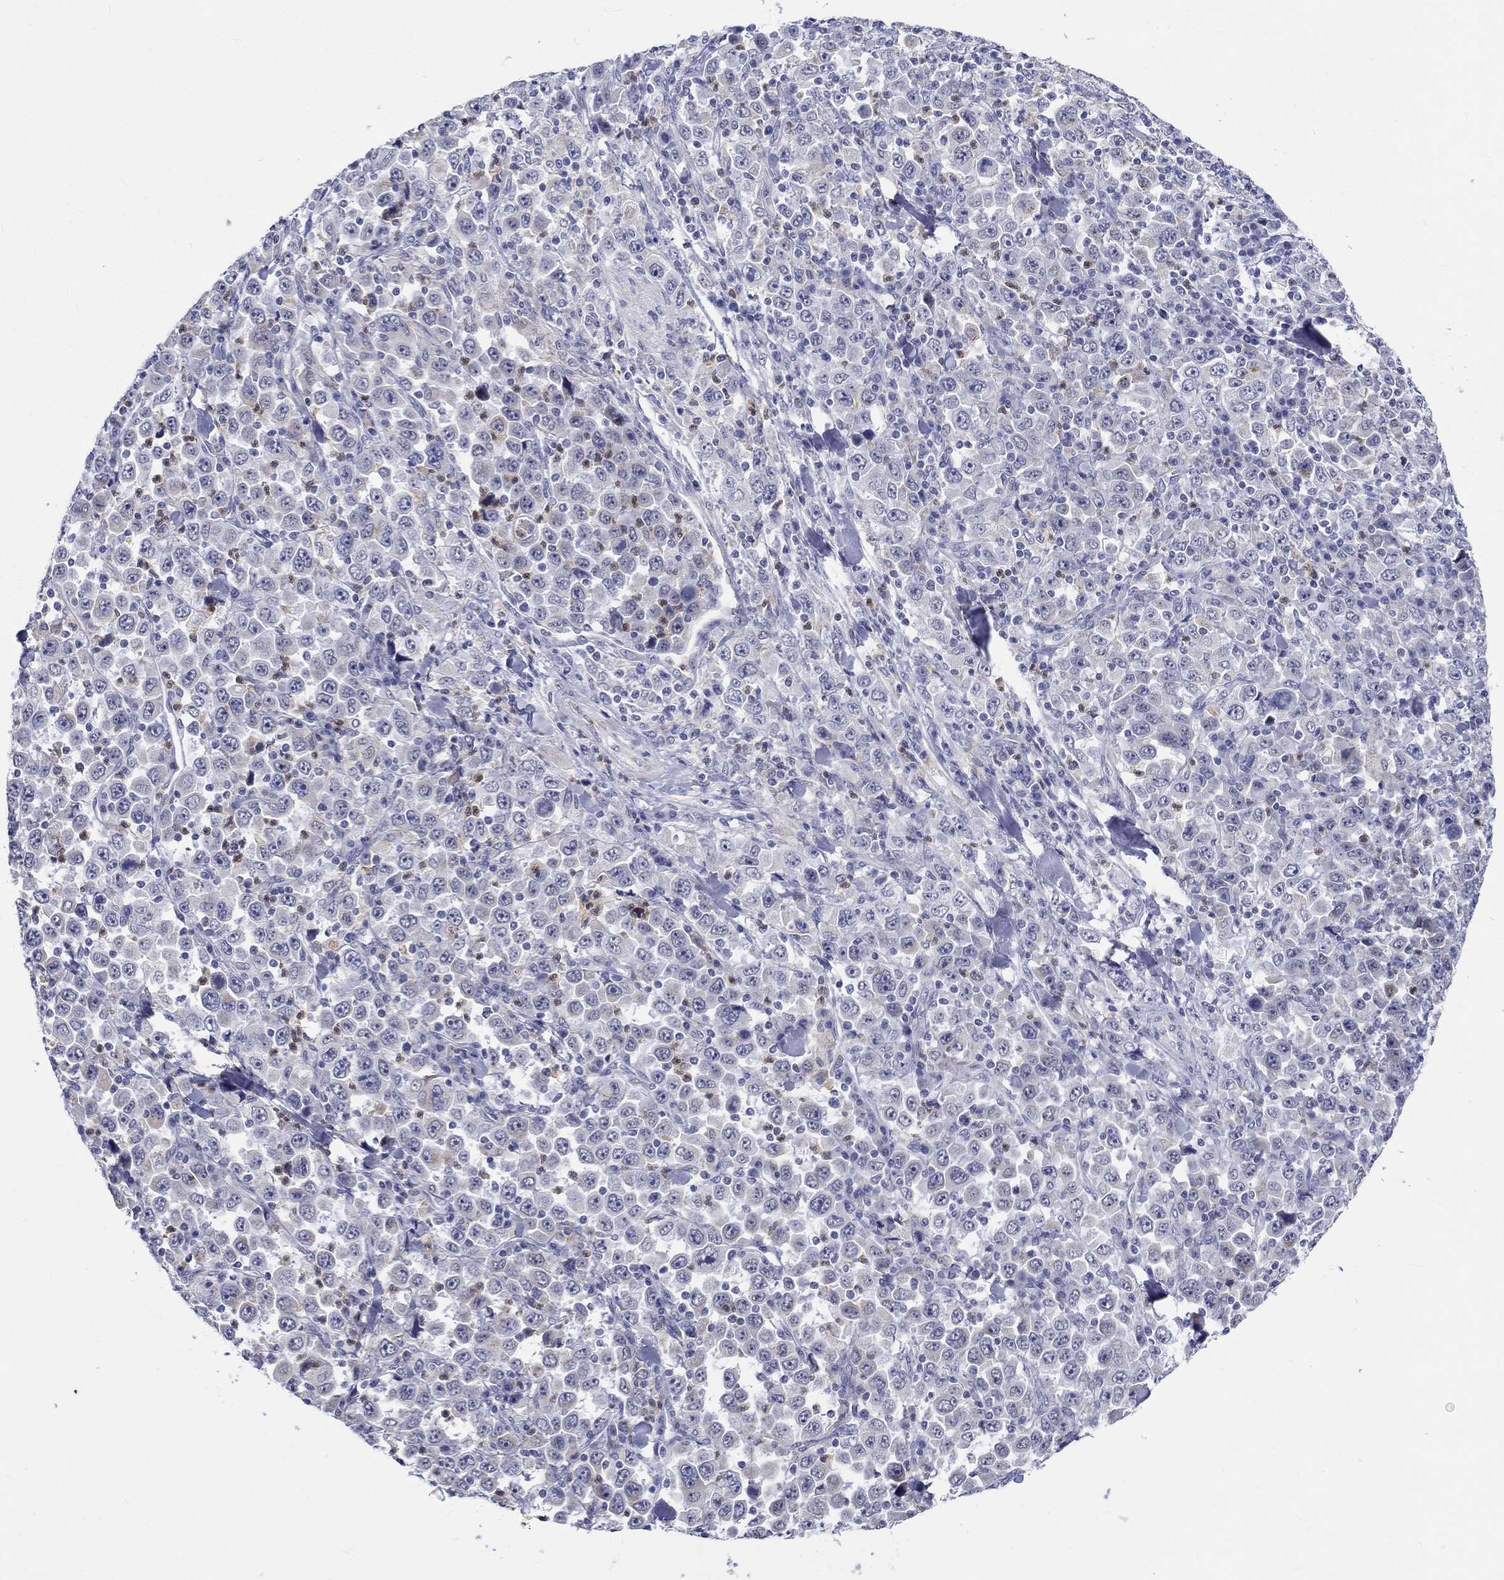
{"staining": {"intensity": "moderate", "quantity": "<25%", "location": "cytoplasmic/membranous"}, "tissue": "stomach cancer", "cell_type": "Tumor cells", "image_type": "cancer", "snomed": [{"axis": "morphology", "description": "Normal tissue, NOS"}, {"axis": "morphology", "description": "Adenocarcinoma, NOS"}, {"axis": "topography", "description": "Stomach, upper"}, {"axis": "topography", "description": "Stomach"}], "caption": "Brown immunohistochemical staining in human stomach cancer (adenocarcinoma) shows moderate cytoplasmic/membranous positivity in approximately <25% of tumor cells.", "gene": "ST6GALNAC1", "patient": {"sex": "male", "age": 59}}